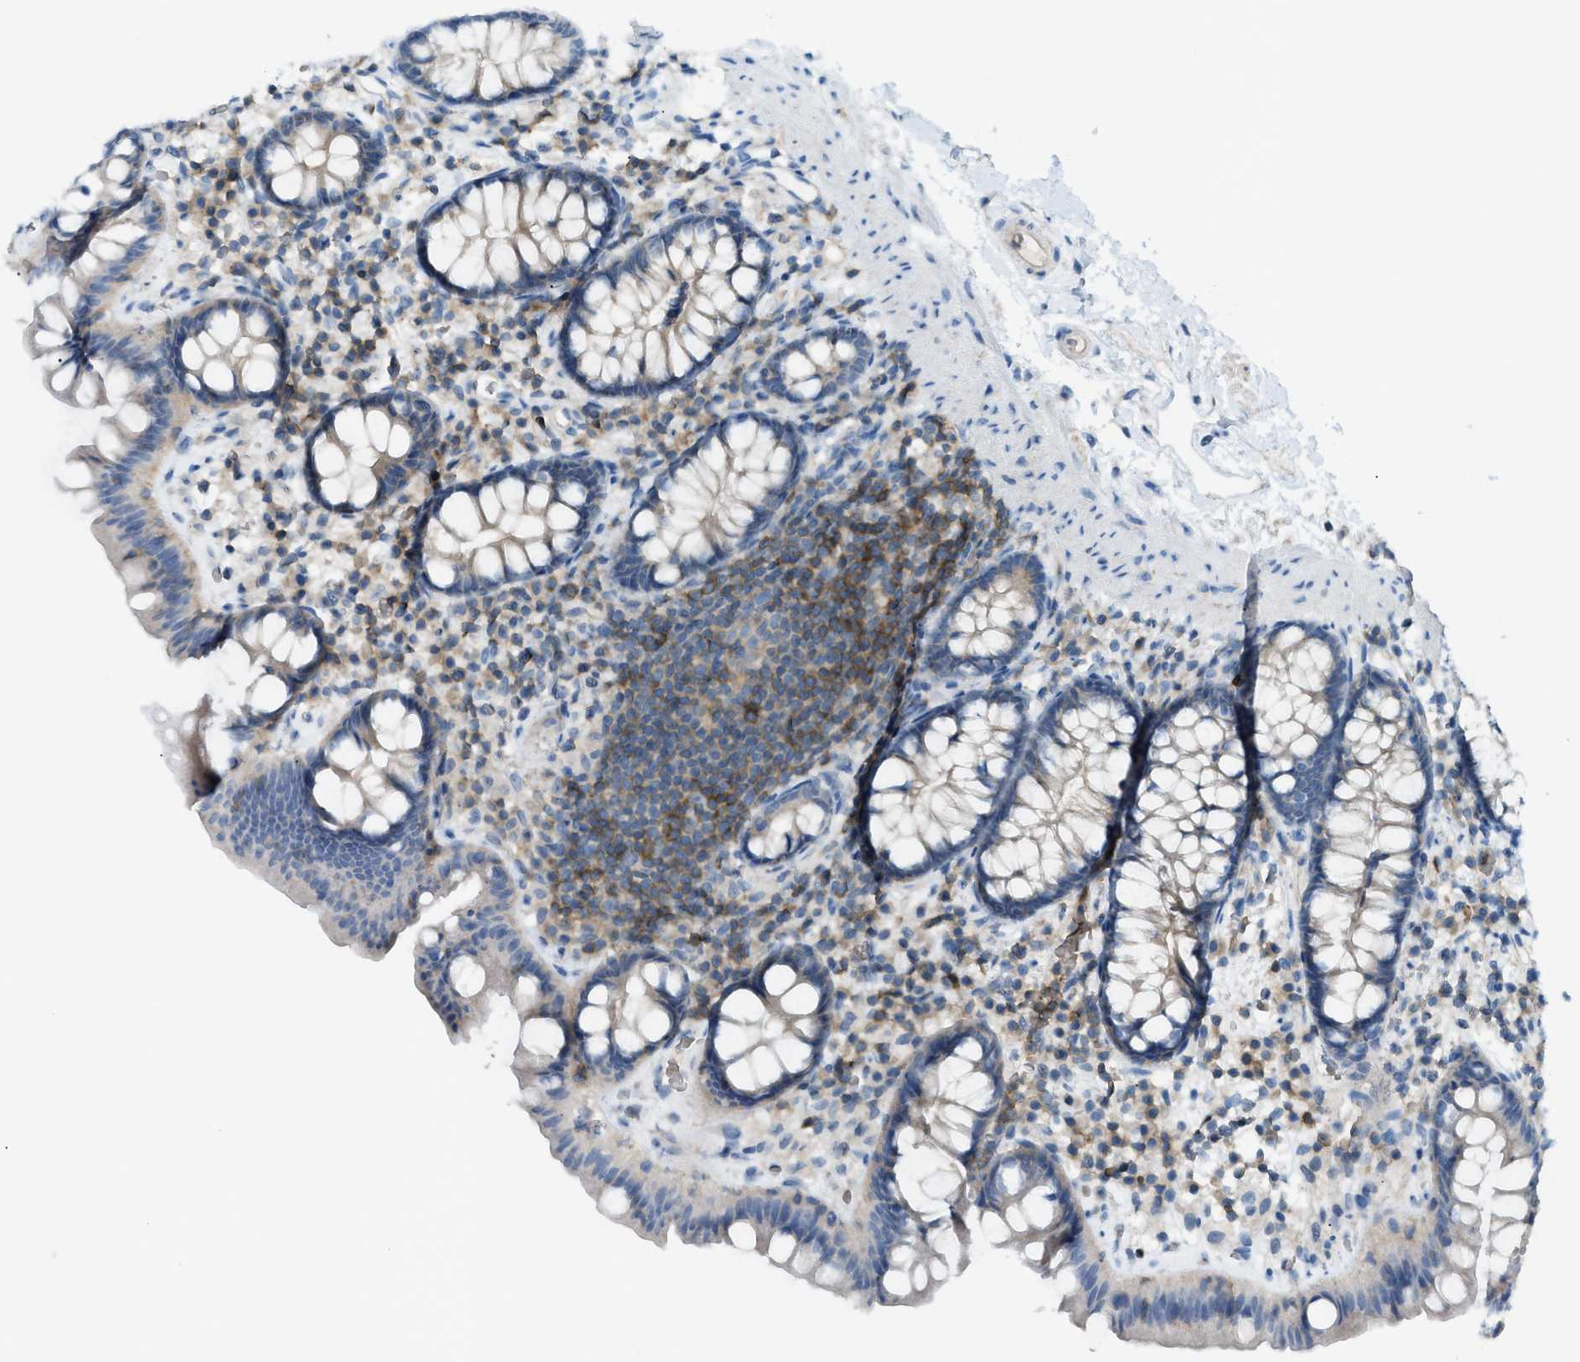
{"staining": {"intensity": "moderate", "quantity": ">75%", "location": "cytoplasmic/membranous"}, "tissue": "colon", "cell_type": "Endothelial cells", "image_type": "normal", "snomed": [{"axis": "morphology", "description": "Normal tissue, NOS"}, {"axis": "topography", "description": "Colon"}], "caption": "Protein expression analysis of benign colon demonstrates moderate cytoplasmic/membranous staining in about >75% of endothelial cells. (Stains: DAB in brown, nuclei in blue, Microscopy: brightfield microscopy at high magnification).", "gene": "GRK6", "patient": {"sex": "female", "age": 80}}